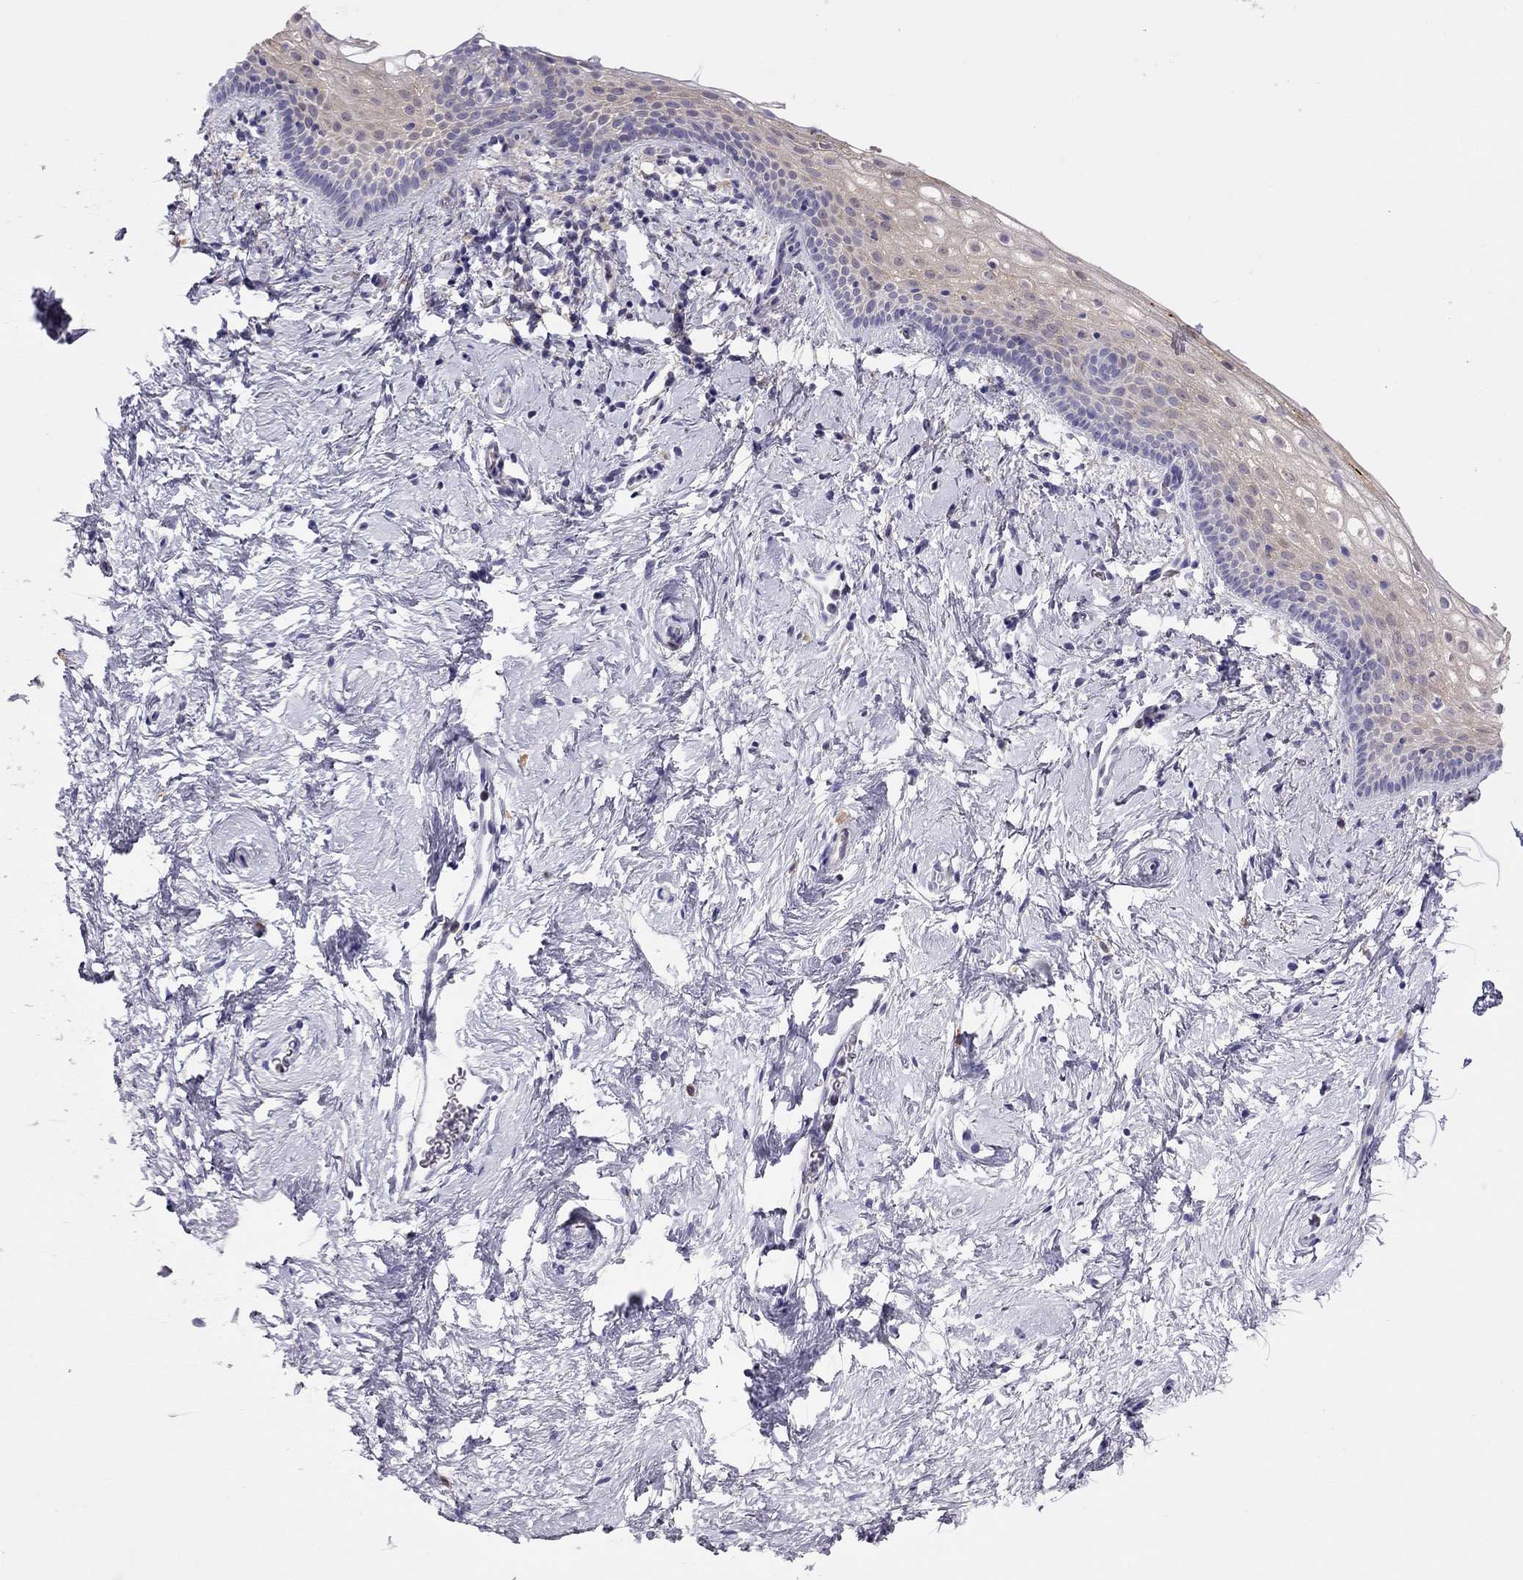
{"staining": {"intensity": "weak", "quantity": "25%-75%", "location": "cytoplasmic/membranous"}, "tissue": "vagina", "cell_type": "Squamous epithelial cells", "image_type": "normal", "snomed": [{"axis": "morphology", "description": "Normal tissue, NOS"}, {"axis": "topography", "description": "Vagina"}], "caption": "Immunohistochemistry micrograph of benign vagina: human vagina stained using IHC displays low levels of weak protein expression localized specifically in the cytoplasmic/membranous of squamous epithelial cells, appearing as a cytoplasmic/membranous brown color.", "gene": "ALOX15B", "patient": {"sex": "female", "age": 61}}